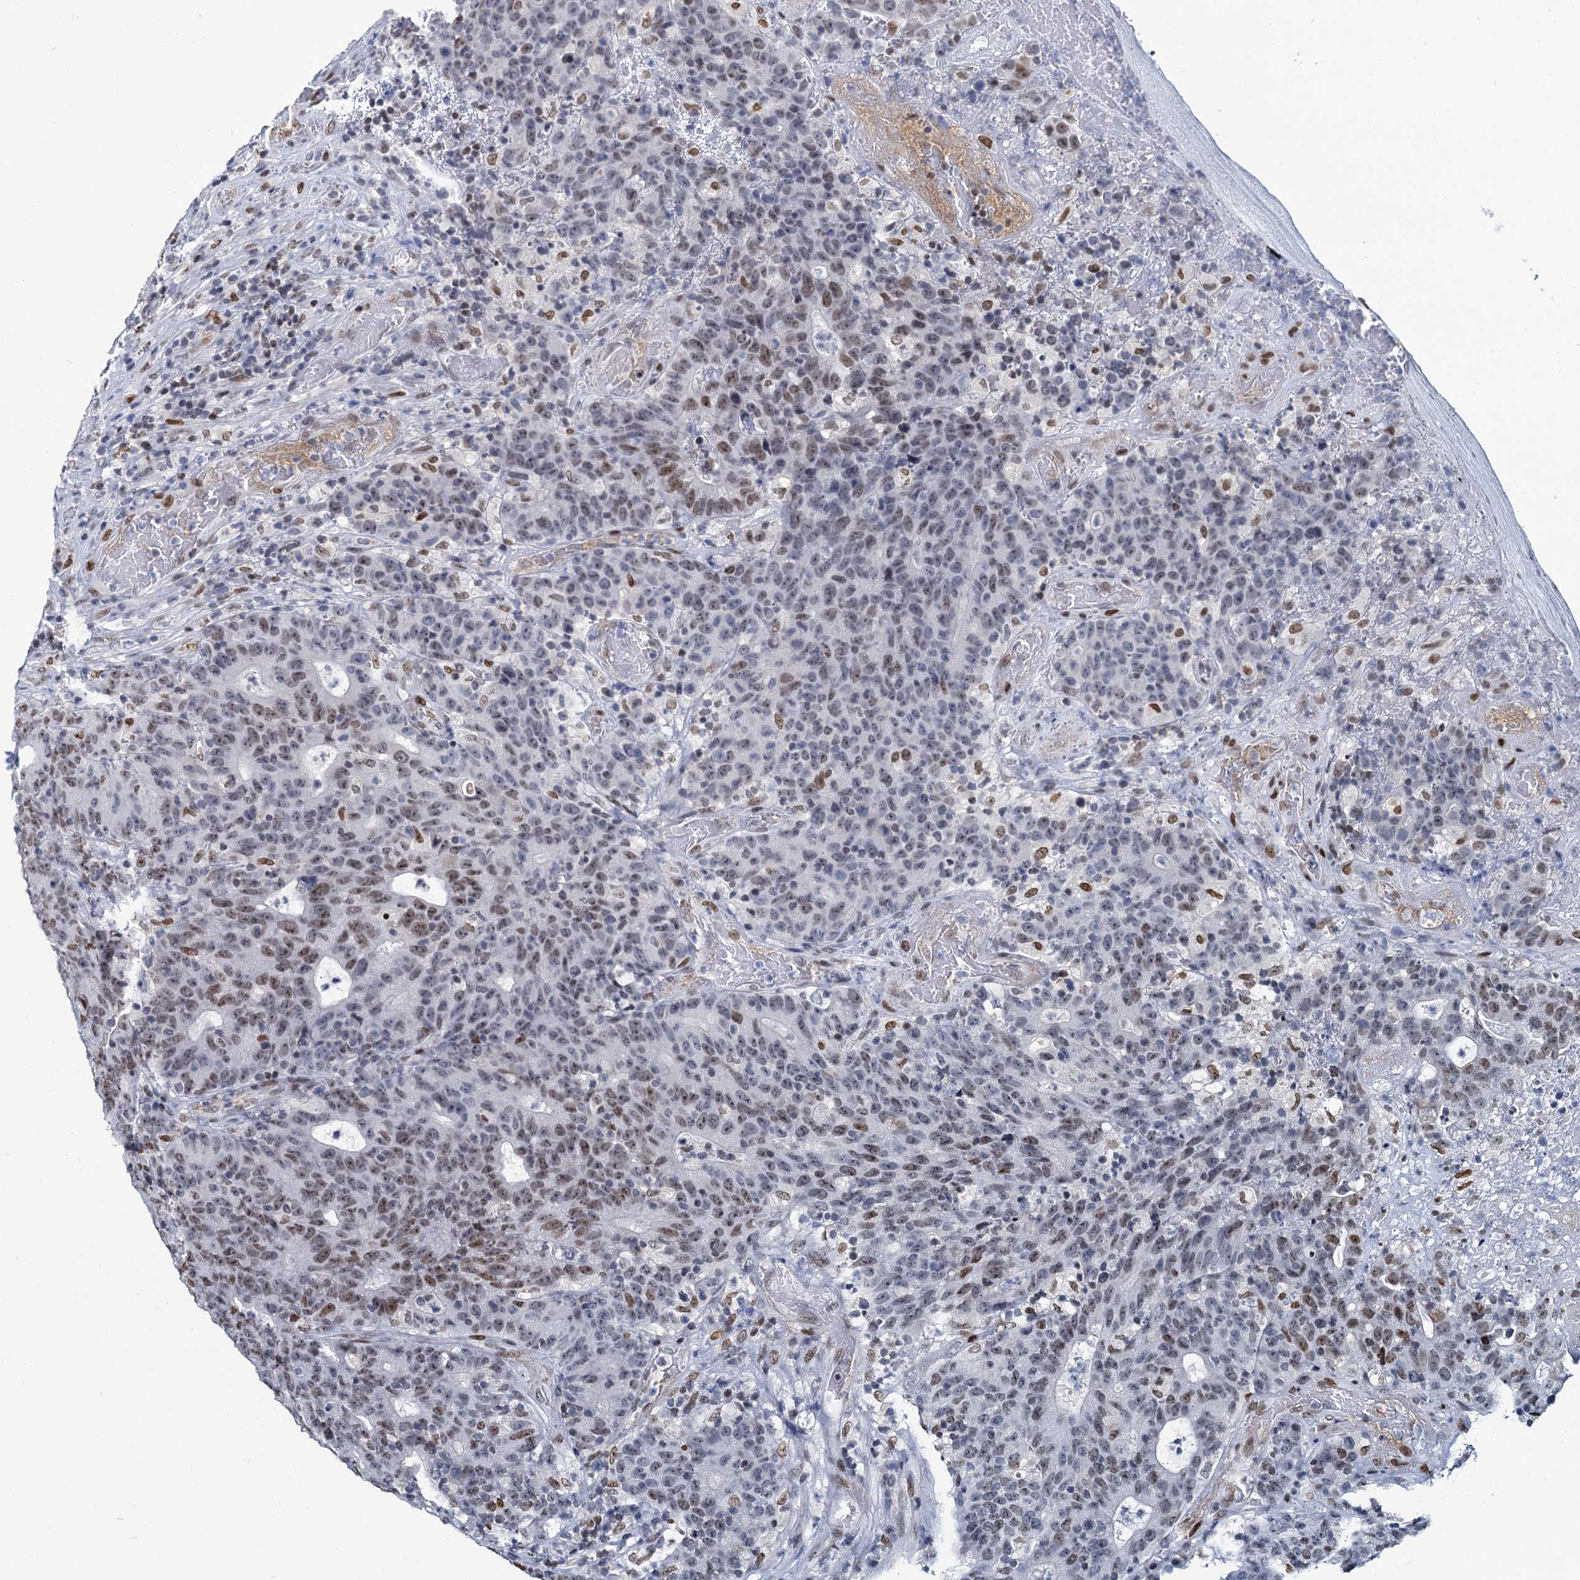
{"staining": {"intensity": "moderate", "quantity": "25%-75%", "location": "nuclear"}, "tissue": "colorectal cancer", "cell_type": "Tumor cells", "image_type": "cancer", "snomed": [{"axis": "morphology", "description": "Adenocarcinoma, NOS"}, {"axis": "topography", "description": "Colon"}], "caption": "Immunohistochemistry (IHC) (DAB (3,3'-diaminobenzidine)) staining of human colorectal cancer exhibits moderate nuclear protein staining in about 25%-75% of tumor cells.", "gene": "CMAS", "patient": {"sex": "female", "age": 75}}